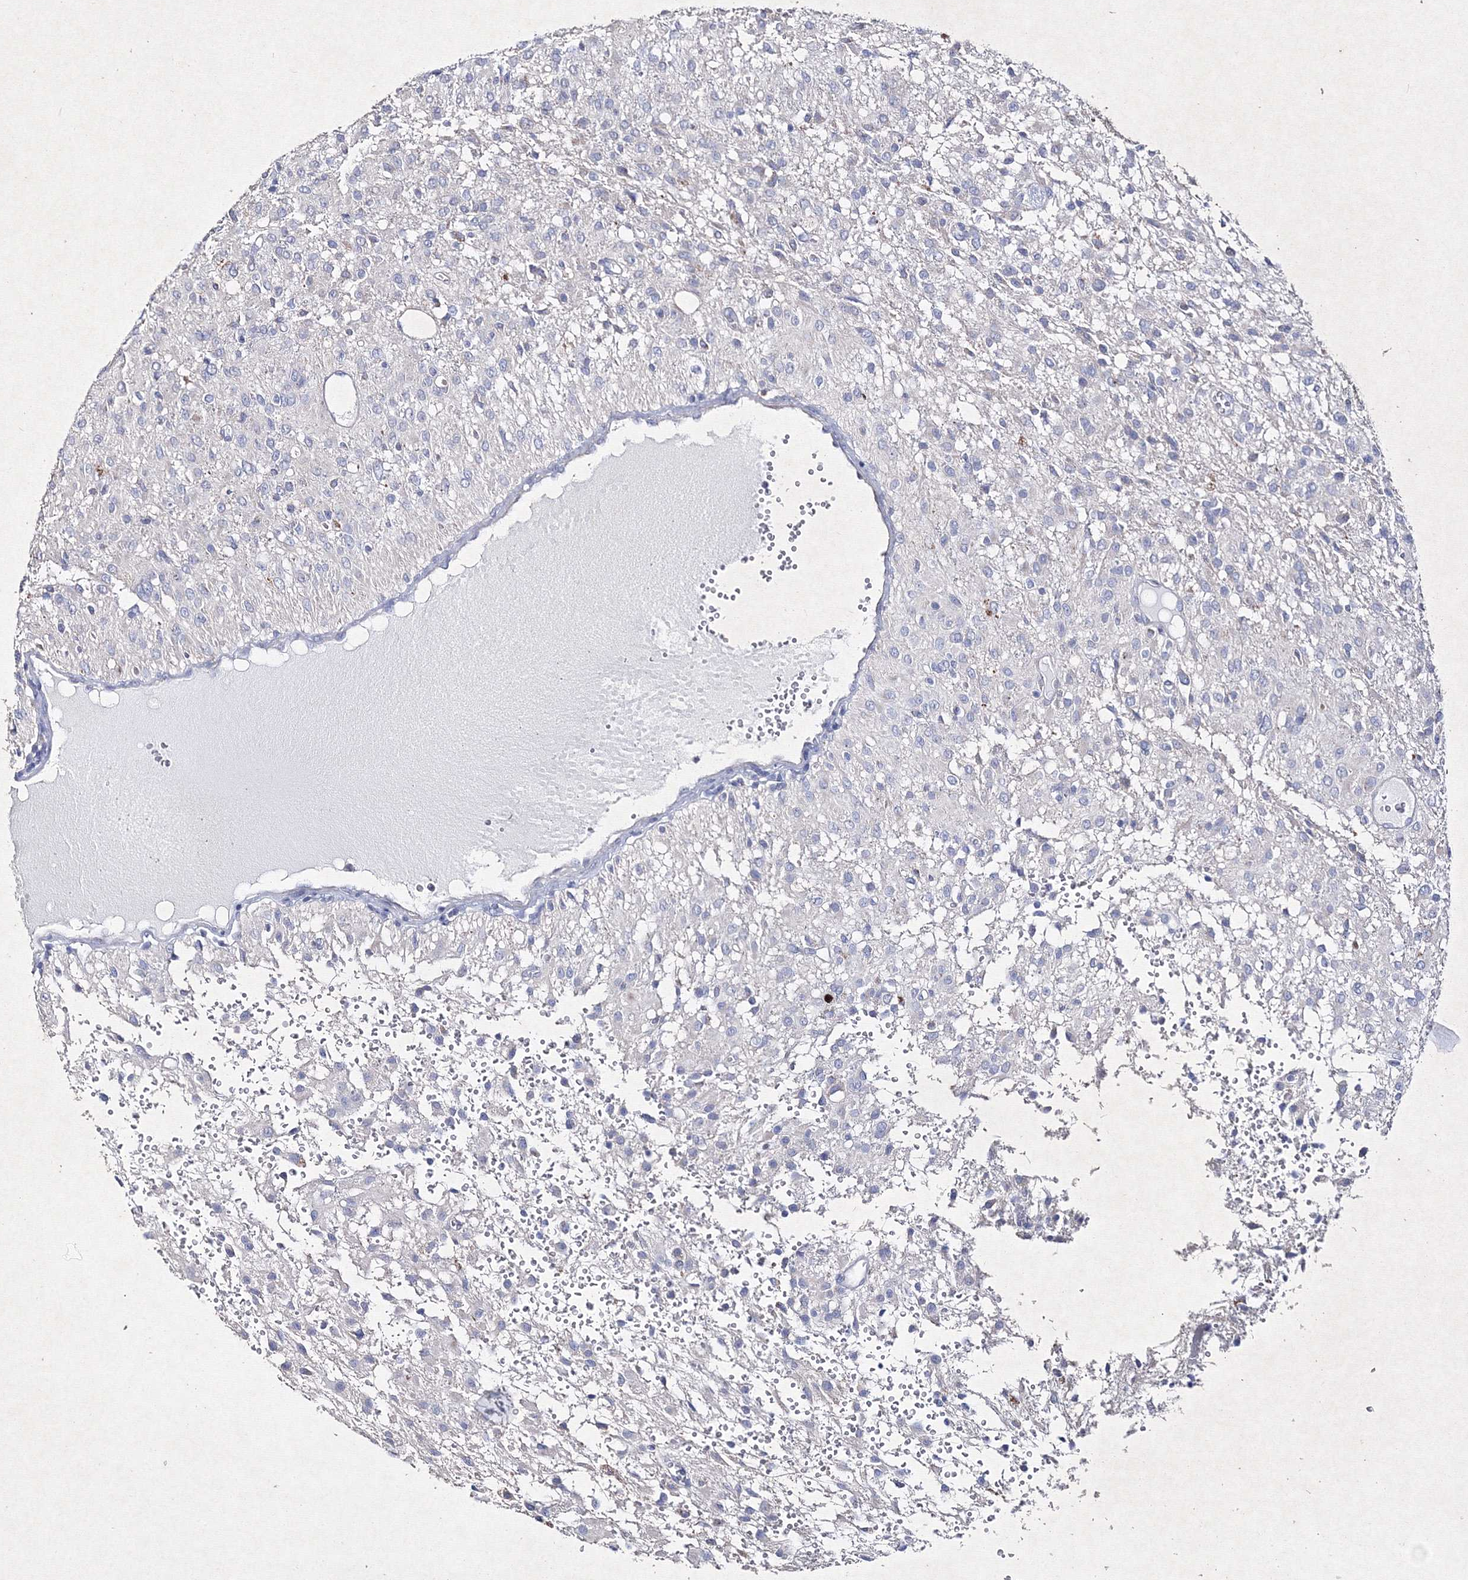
{"staining": {"intensity": "negative", "quantity": "none", "location": "none"}, "tissue": "glioma", "cell_type": "Tumor cells", "image_type": "cancer", "snomed": [{"axis": "morphology", "description": "Glioma, malignant, High grade"}, {"axis": "topography", "description": "Brain"}], "caption": "Immunohistochemical staining of glioma demonstrates no significant expression in tumor cells.", "gene": "SMIM29", "patient": {"sex": "female", "age": 59}}